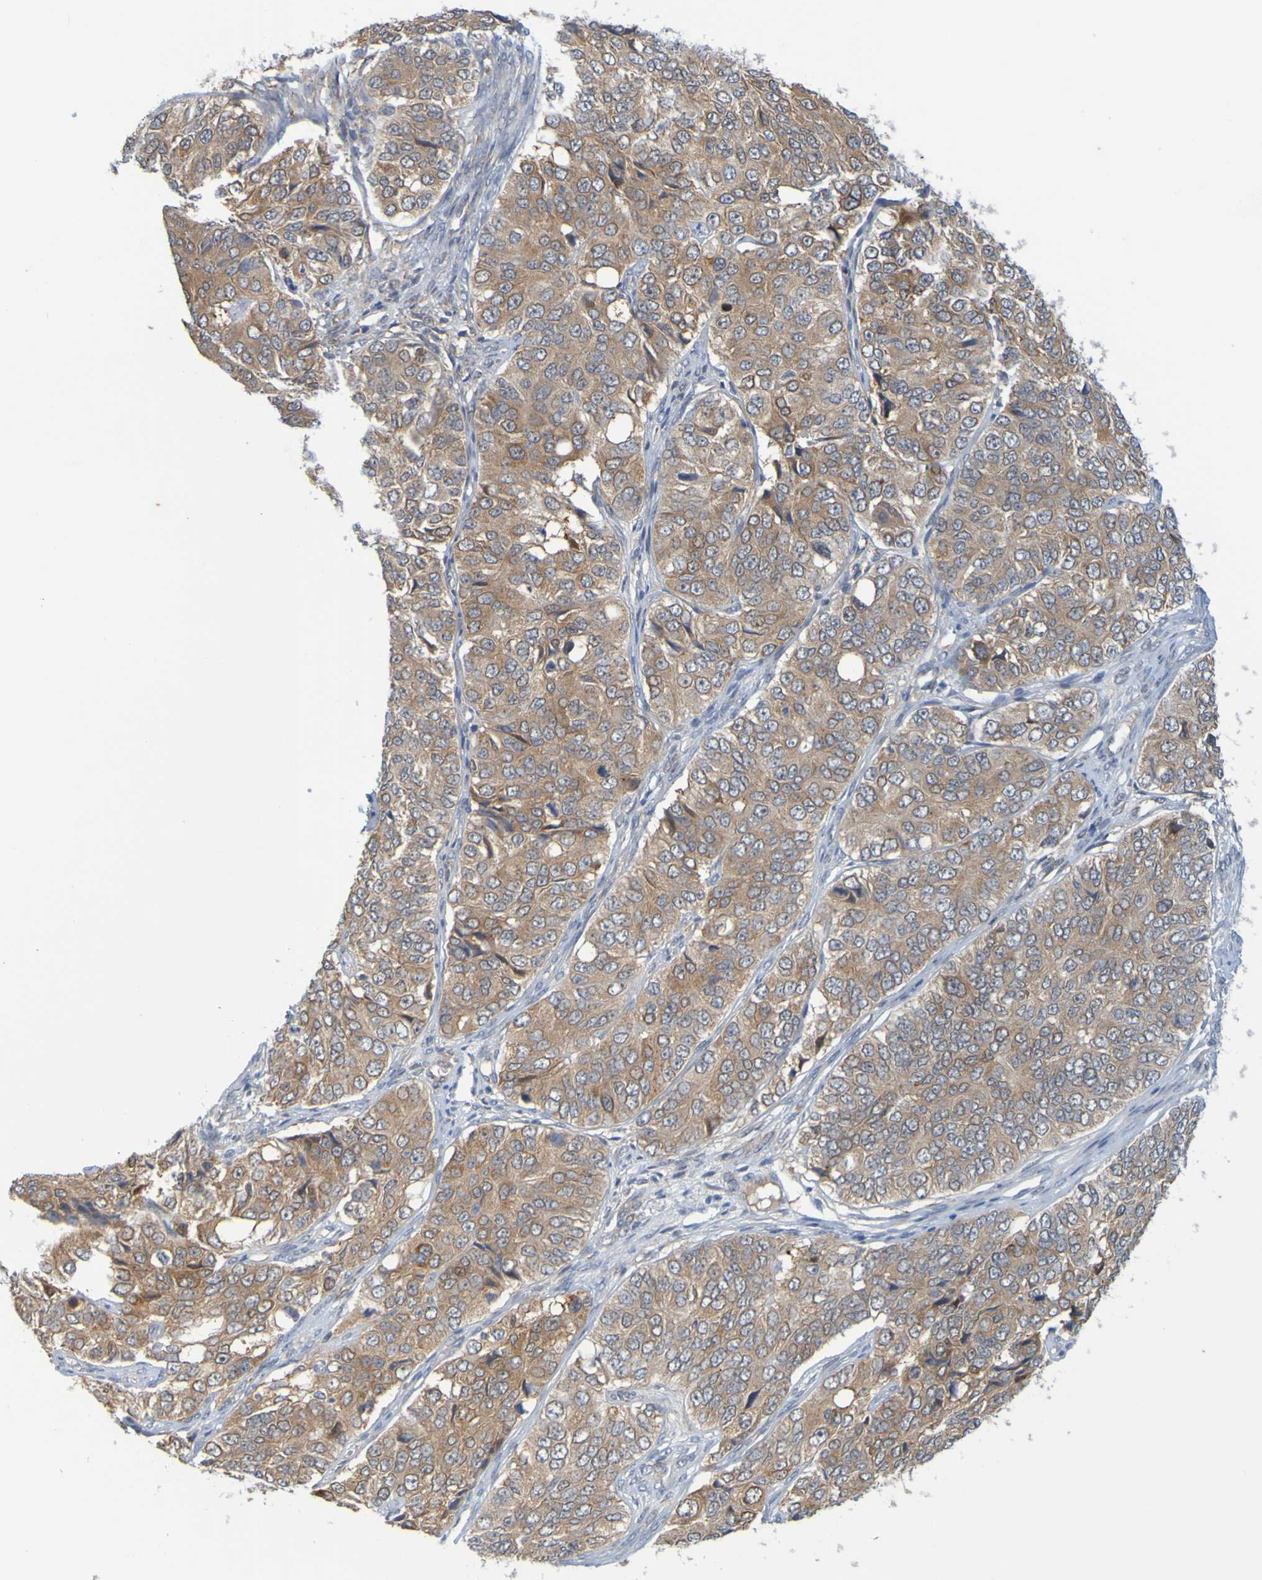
{"staining": {"intensity": "moderate", "quantity": ">75%", "location": "cytoplasmic/membranous"}, "tissue": "ovarian cancer", "cell_type": "Tumor cells", "image_type": "cancer", "snomed": [{"axis": "morphology", "description": "Carcinoma, endometroid"}, {"axis": "topography", "description": "Ovary"}], "caption": "Immunohistochemical staining of ovarian endometroid carcinoma shows medium levels of moderate cytoplasmic/membranous protein expression in about >75% of tumor cells.", "gene": "MOGS", "patient": {"sex": "female", "age": 51}}